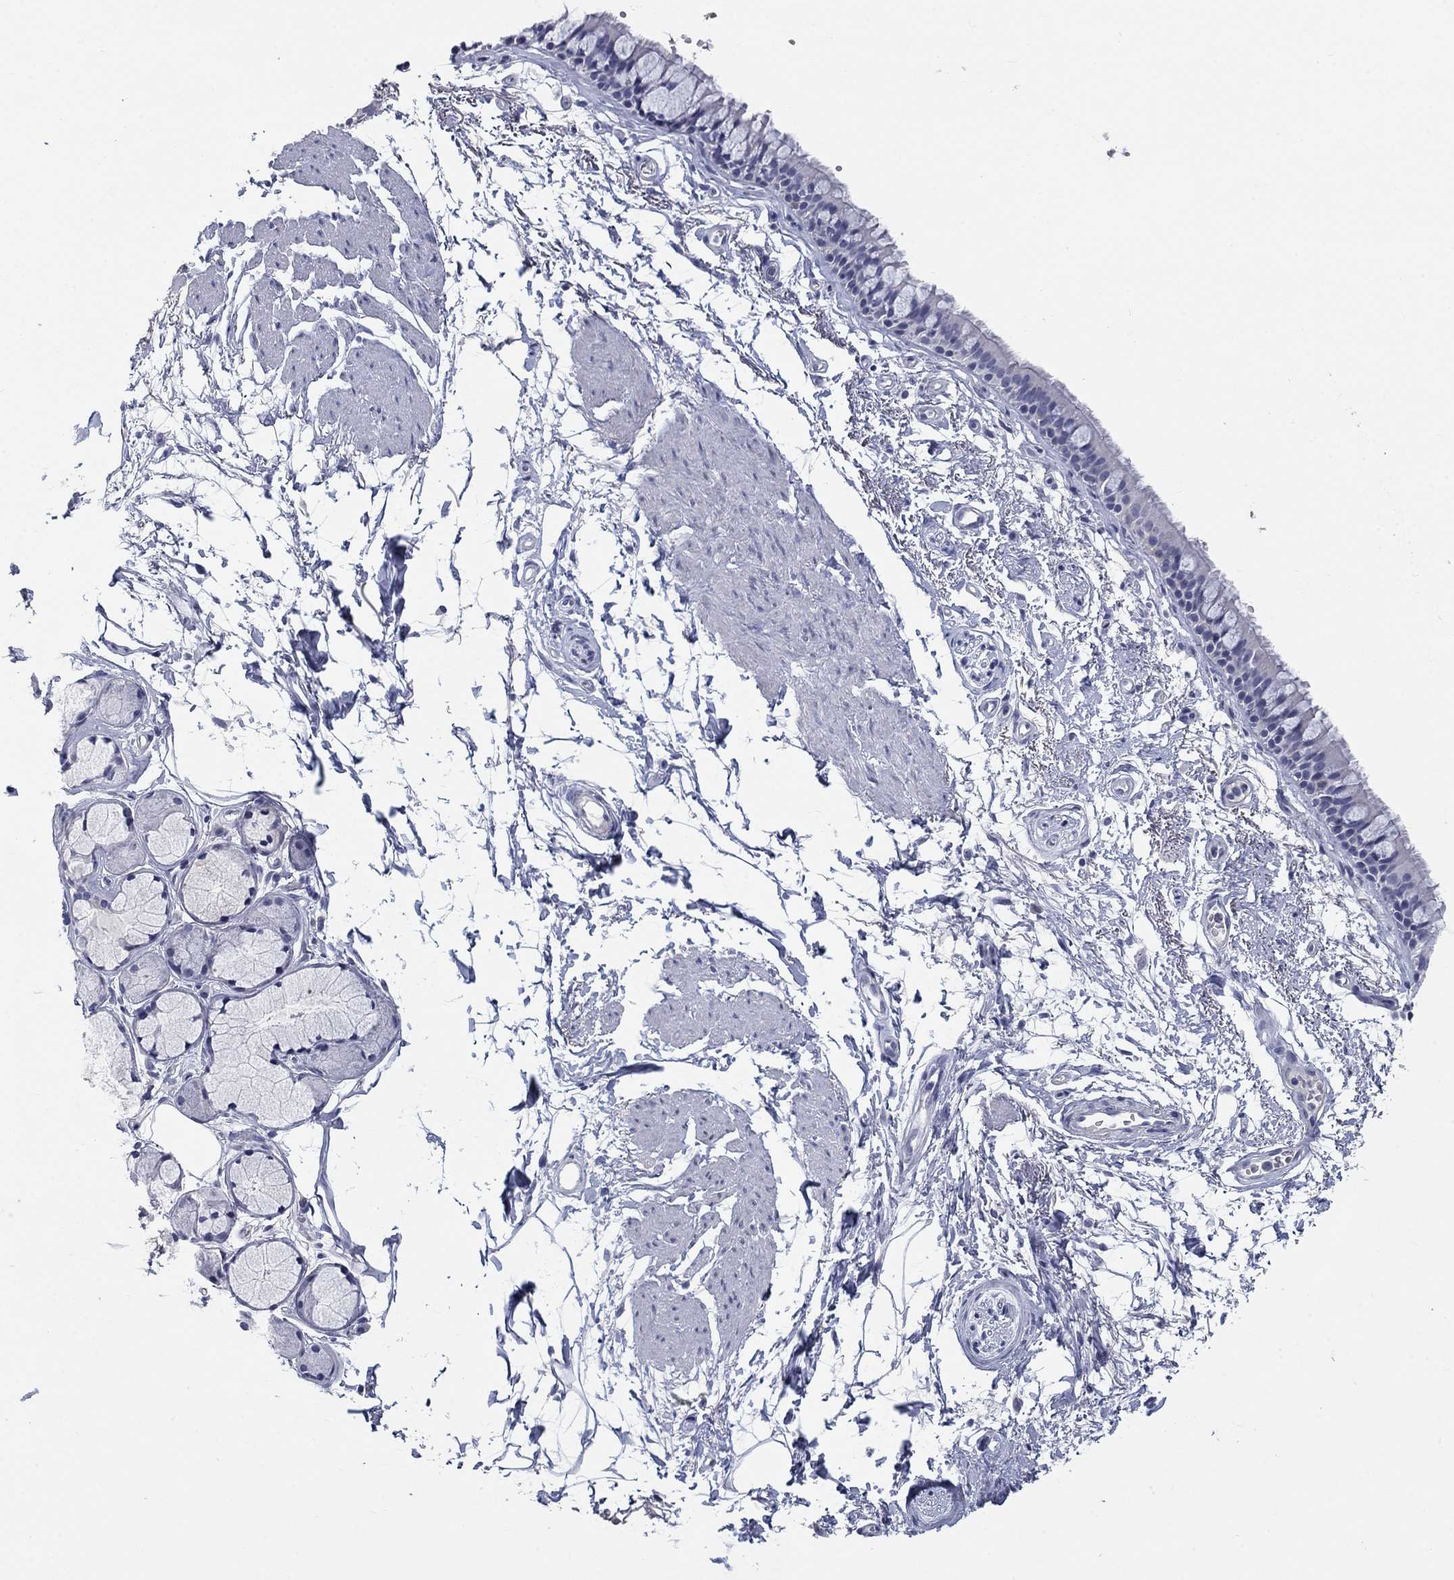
{"staining": {"intensity": "negative", "quantity": "none", "location": "none"}, "tissue": "bronchus", "cell_type": "Respiratory epithelial cells", "image_type": "normal", "snomed": [{"axis": "morphology", "description": "Normal tissue, NOS"}, {"axis": "topography", "description": "Cartilage tissue"}, {"axis": "topography", "description": "Bronchus"}], "caption": "The IHC image has no significant positivity in respiratory epithelial cells of bronchus.", "gene": "ELAVL4", "patient": {"sex": "male", "age": 66}}